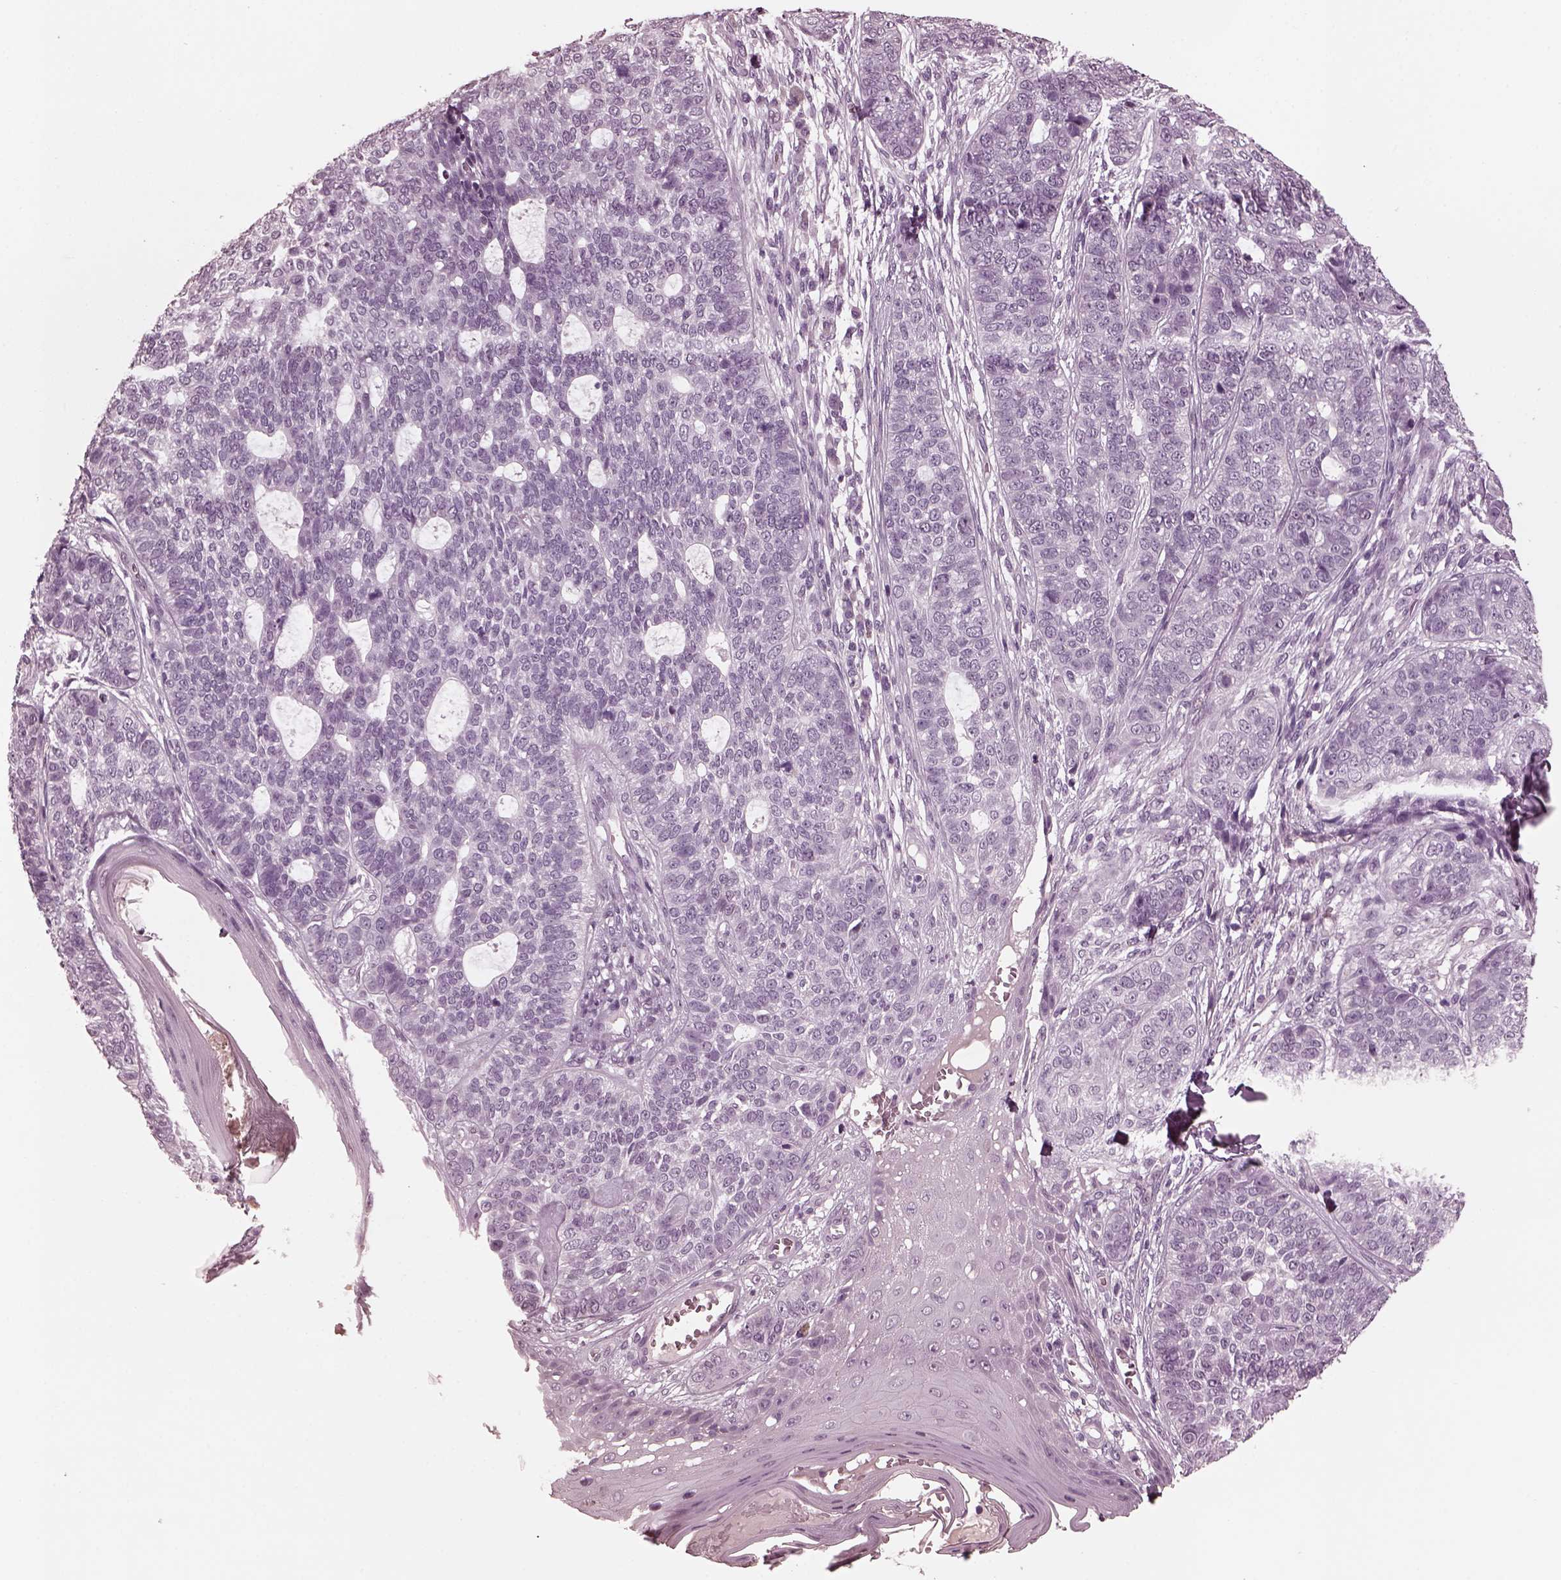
{"staining": {"intensity": "negative", "quantity": "none", "location": "none"}, "tissue": "skin cancer", "cell_type": "Tumor cells", "image_type": "cancer", "snomed": [{"axis": "morphology", "description": "Basal cell carcinoma"}, {"axis": "topography", "description": "Skin"}], "caption": "Immunohistochemistry (IHC) image of neoplastic tissue: skin cancer (basal cell carcinoma) stained with DAB displays no significant protein staining in tumor cells. Brightfield microscopy of immunohistochemistry stained with DAB (brown) and hematoxylin (blue), captured at high magnification.", "gene": "CGA", "patient": {"sex": "female", "age": 69}}